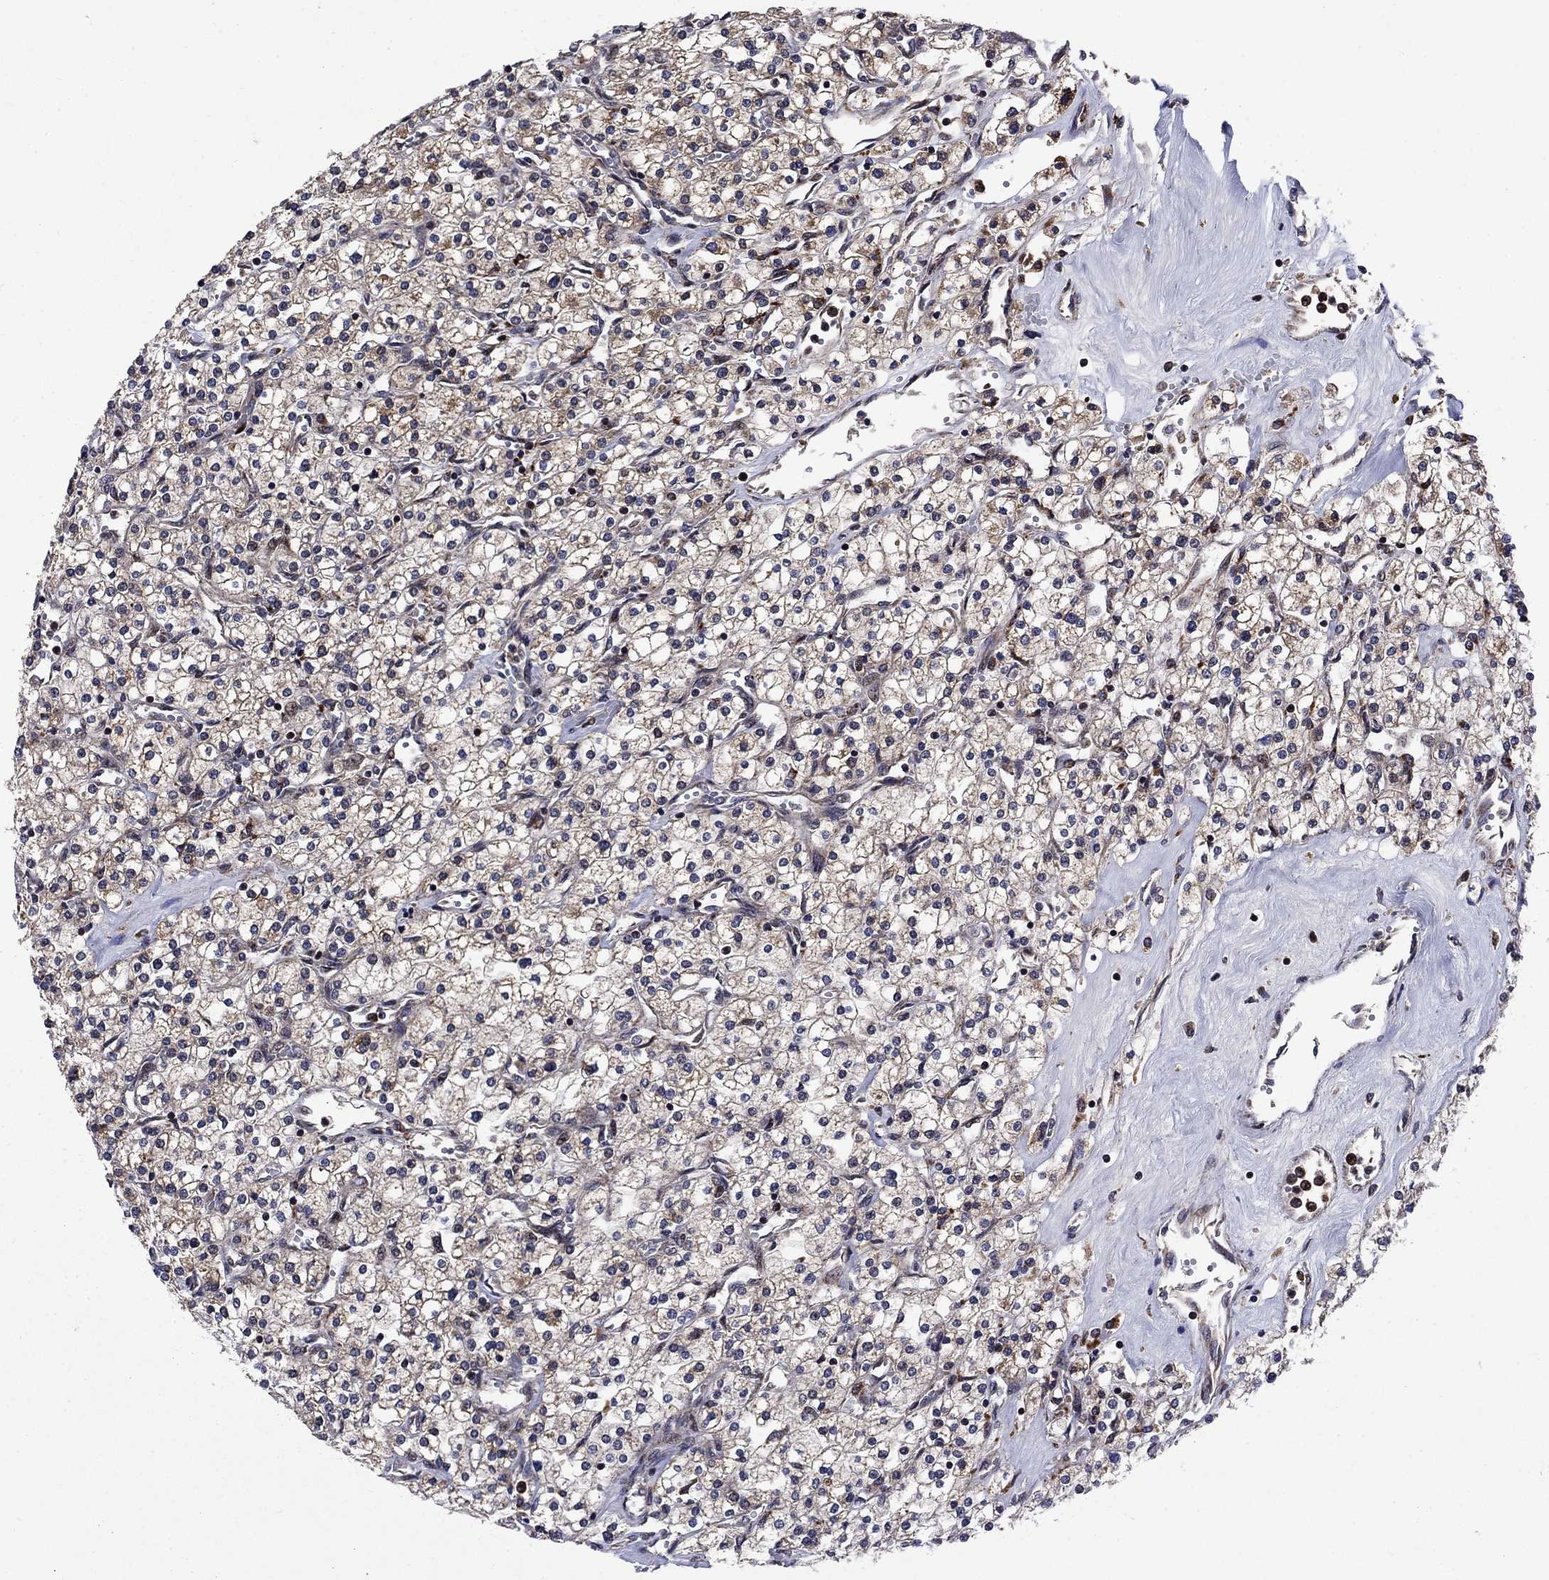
{"staining": {"intensity": "weak", "quantity": "25%-75%", "location": "cytoplasmic/membranous"}, "tissue": "renal cancer", "cell_type": "Tumor cells", "image_type": "cancer", "snomed": [{"axis": "morphology", "description": "Adenocarcinoma, NOS"}, {"axis": "topography", "description": "Kidney"}], "caption": "Protein expression analysis of human adenocarcinoma (renal) reveals weak cytoplasmic/membranous expression in about 25%-75% of tumor cells. (DAB = brown stain, brightfield microscopy at high magnification).", "gene": "AGTPBP1", "patient": {"sex": "male", "age": 80}}